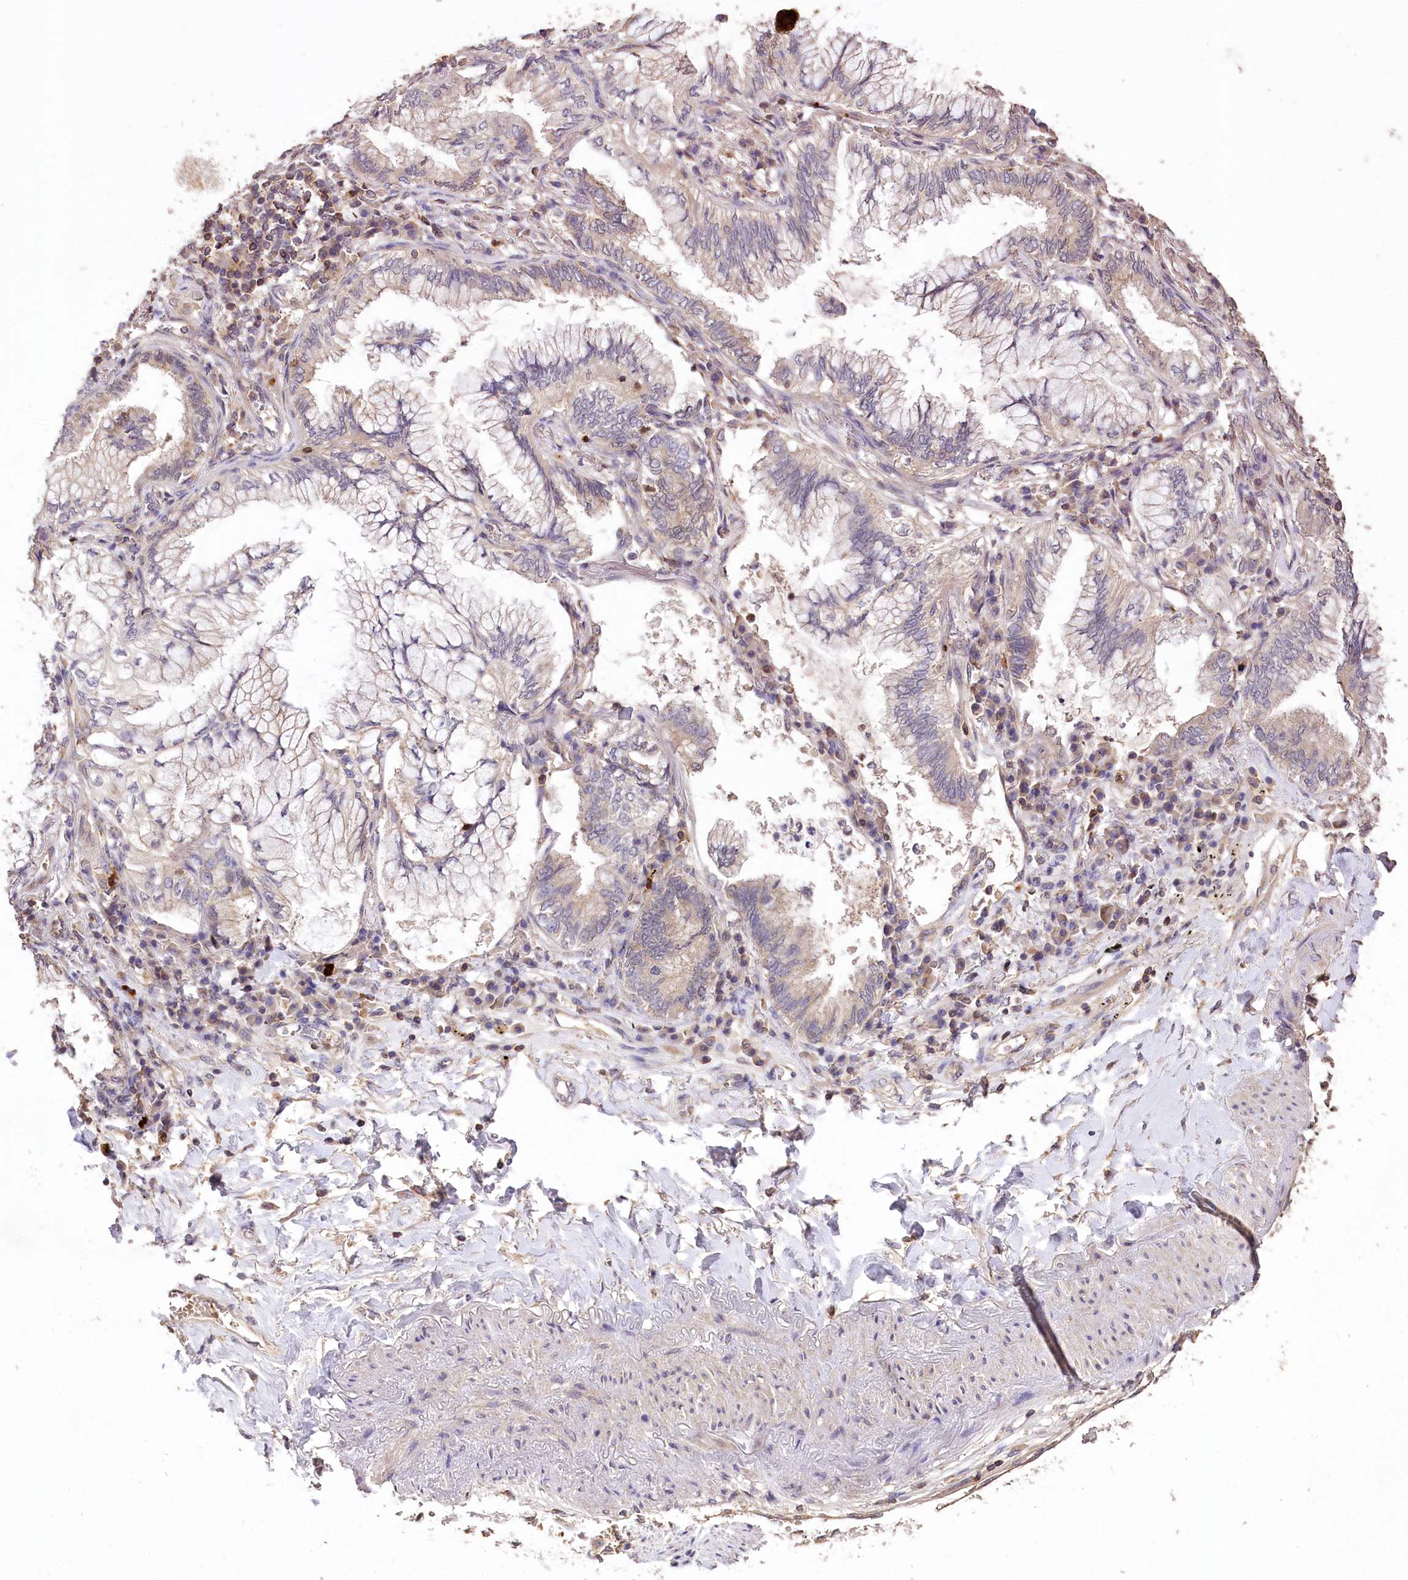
{"staining": {"intensity": "weak", "quantity": "25%-75%", "location": "cytoplasmic/membranous"}, "tissue": "lung cancer", "cell_type": "Tumor cells", "image_type": "cancer", "snomed": [{"axis": "morphology", "description": "Adenocarcinoma, NOS"}, {"axis": "topography", "description": "Lung"}], "caption": "Immunohistochemical staining of lung cancer reveals low levels of weak cytoplasmic/membranous protein positivity in about 25%-75% of tumor cells.", "gene": "SERGEF", "patient": {"sex": "female", "age": 70}}